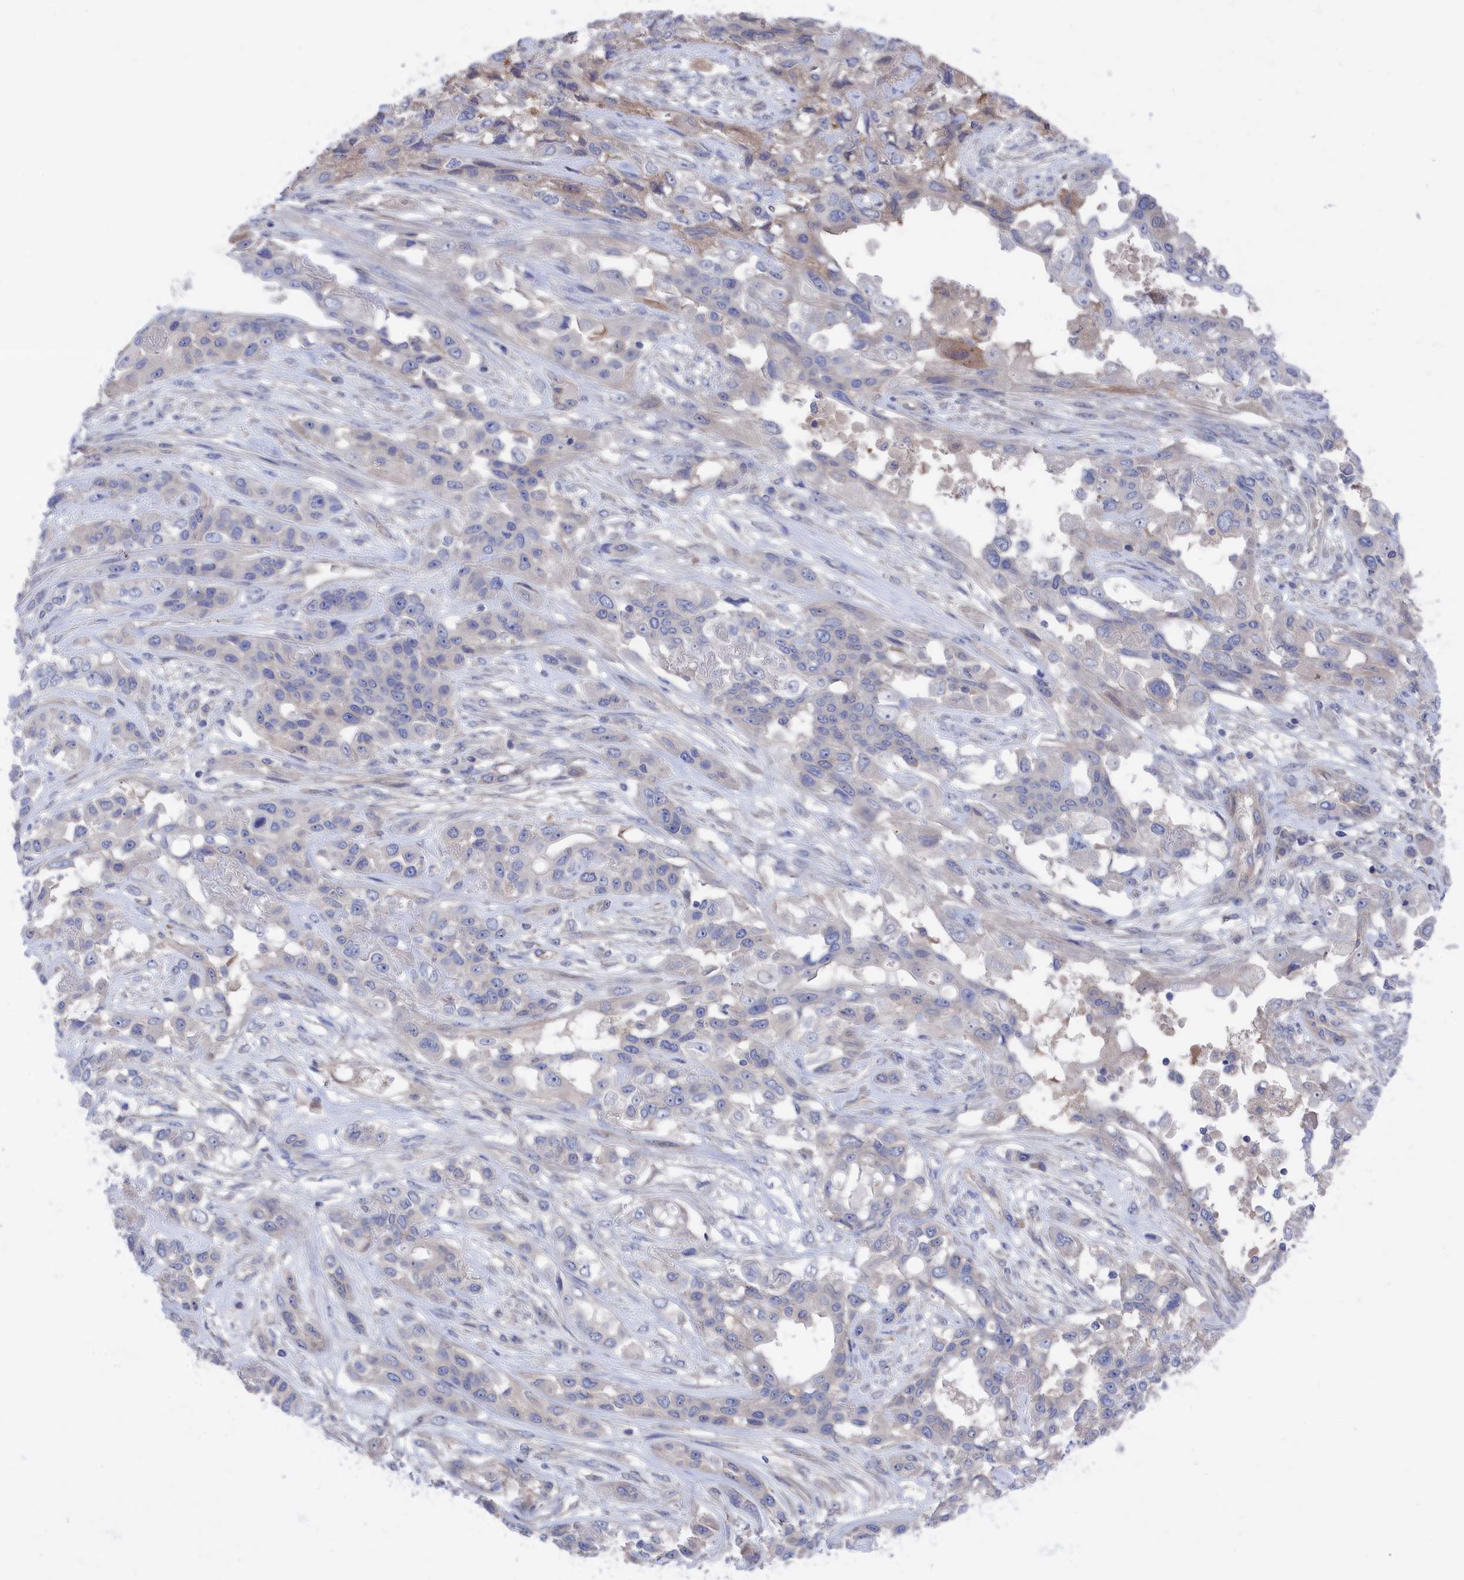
{"staining": {"intensity": "negative", "quantity": "none", "location": "none"}, "tissue": "lung cancer", "cell_type": "Tumor cells", "image_type": "cancer", "snomed": [{"axis": "morphology", "description": "Squamous cell carcinoma, NOS"}, {"axis": "topography", "description": "Lung"}], "caption": "Tumor cells are negative for protein expression in human lung cancer.", "gene": "NUTF2", "patient": {"sex": "female", "age": 70}}